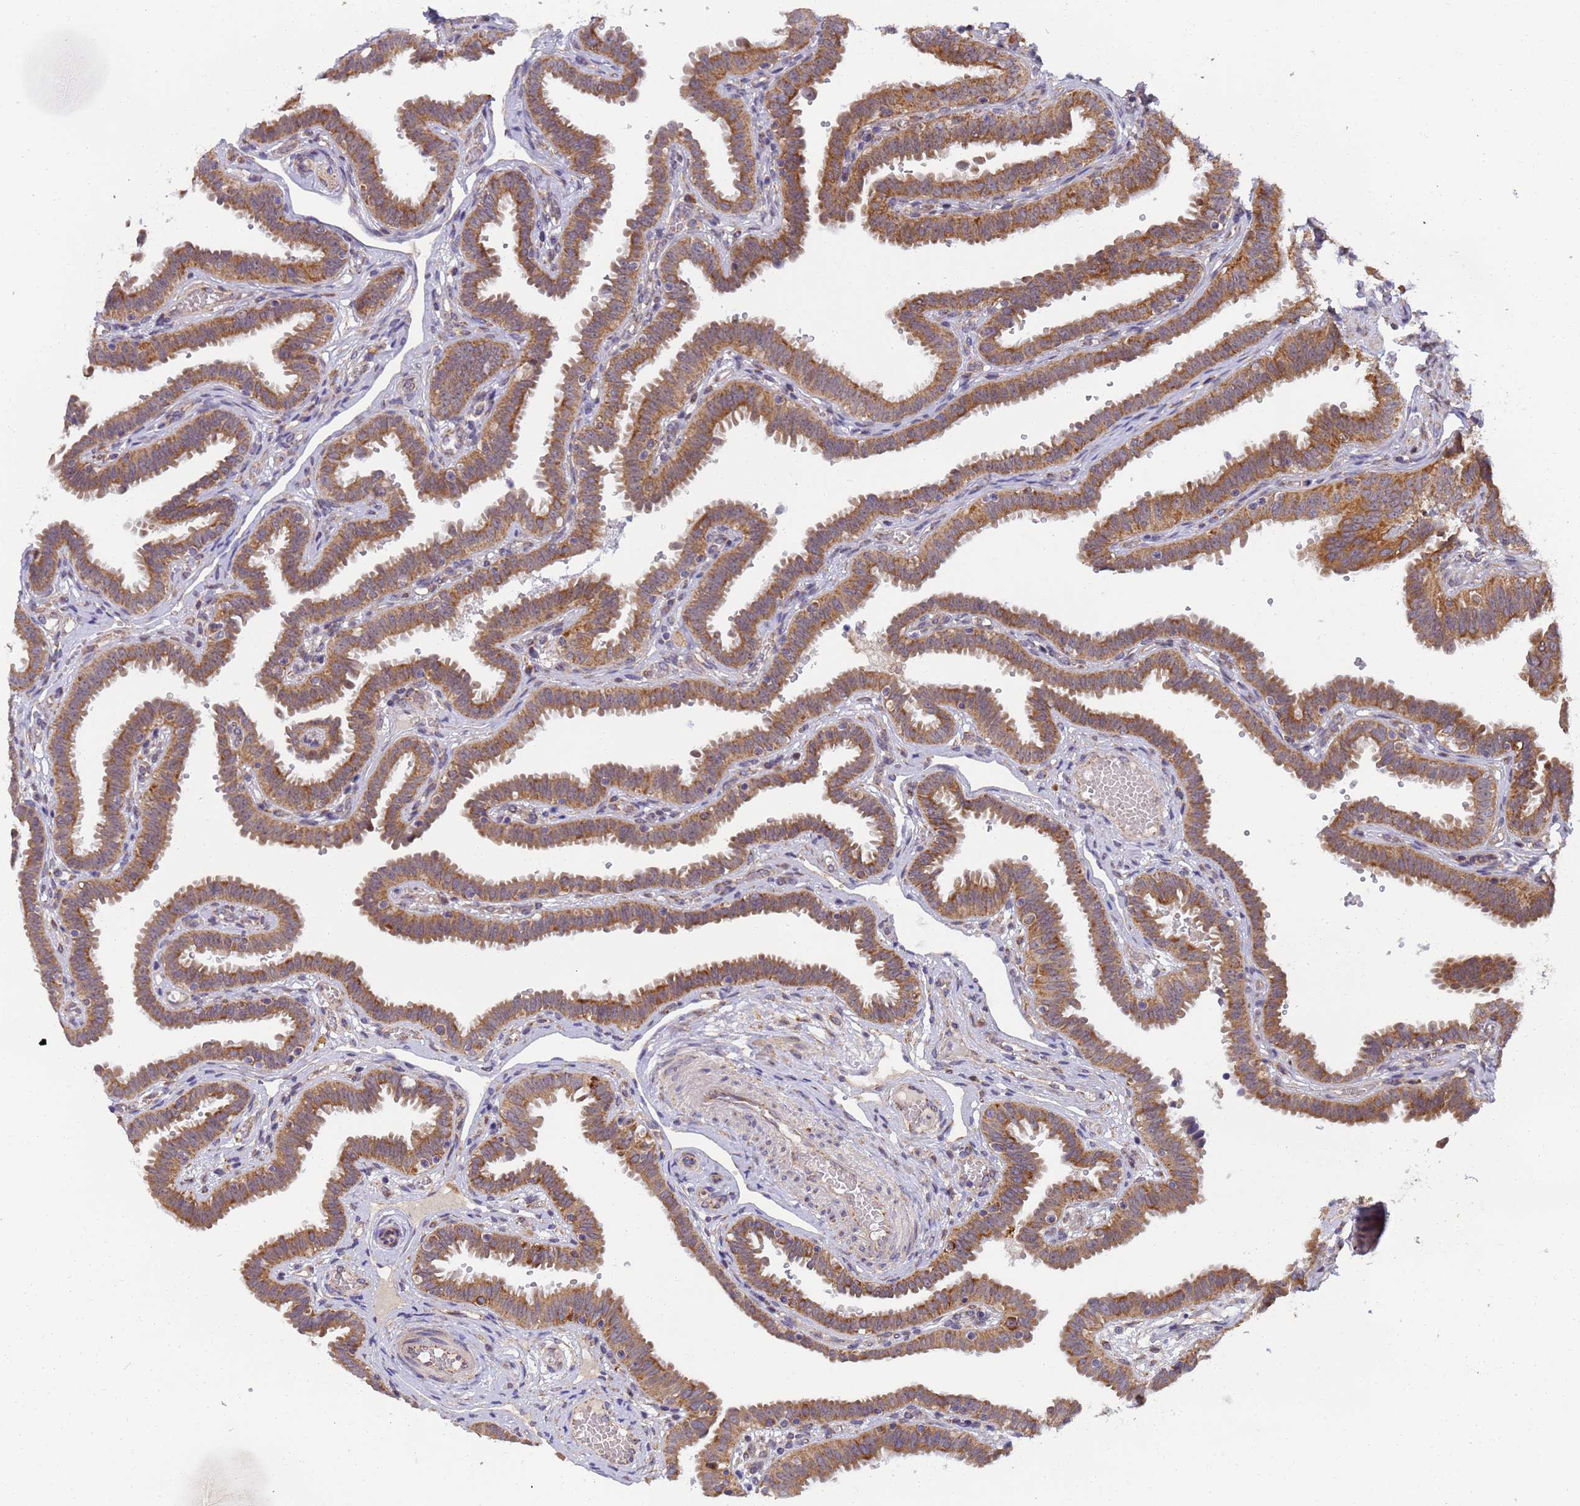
{"staining": {"intensity": "moderate", "quantity": ">75%", "location": "cytoplasmic/membranous"}, "tissue": "fallopian tube", "cell_type": "Glandular cells", "image_type": "normal", "snomed": [{"axis": "morphology", "description": "Normal tissue, NOS"}, {"axis": "topography", "description": "Fallopian tube"}], "caption": "A high-resolution photomicrograph shows immunohistochemistry staining of unremarkable fallopian tube, which exhibits moderate cytoplasmic/membranous positivity in about >75% of glandular cells.", "gene": "RAPGEF3", "patient": {"sex": "female", "age": 37}}